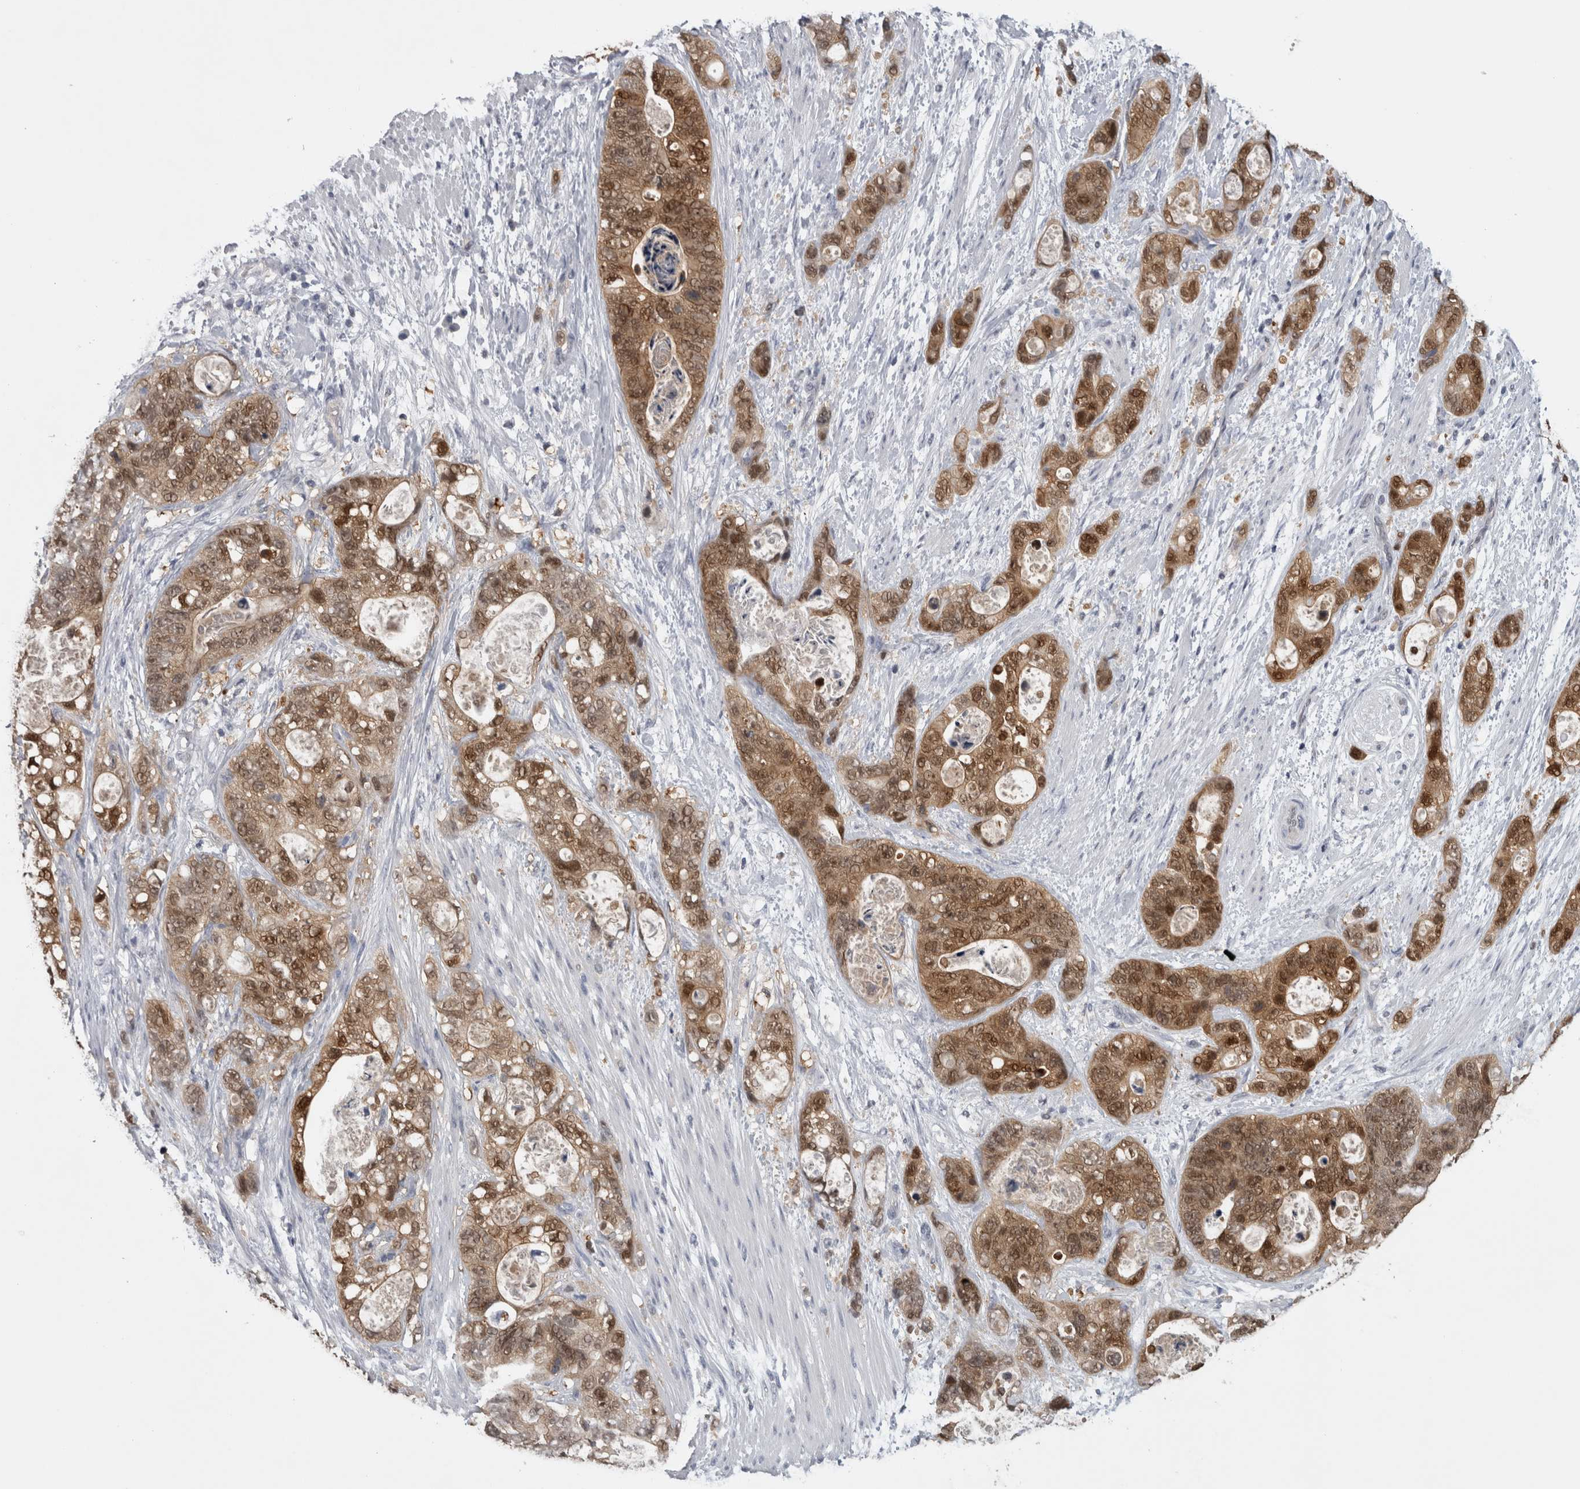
{"staining": {"intensity": "moderate", "quantity": ">75%", "location": "cytoplasmic/membranous,nuclear"}, "tissue": "stomach cancer", "cell_type": "Tumor cells", "image_type": "cancer", "snomed": [{"axis": "morphology", "description": "Normal tissue, NOS"}, {"axis": "morphology", "description": "Adenocarcinoma, NOS"}, {"axis": "topography", "description": "Stomach"}], "caption": "Stomach cancer tissue displays moderate cytoplasmic/membranous and nuclear positivity in approximately >75% of tumor cells, visualized by immunohistochemistry. (brown staining indicates protein expression, while blue staining denotes nuclei).", "gene": "NAPRT", "patient": {"sex": "female", "age": 89}}